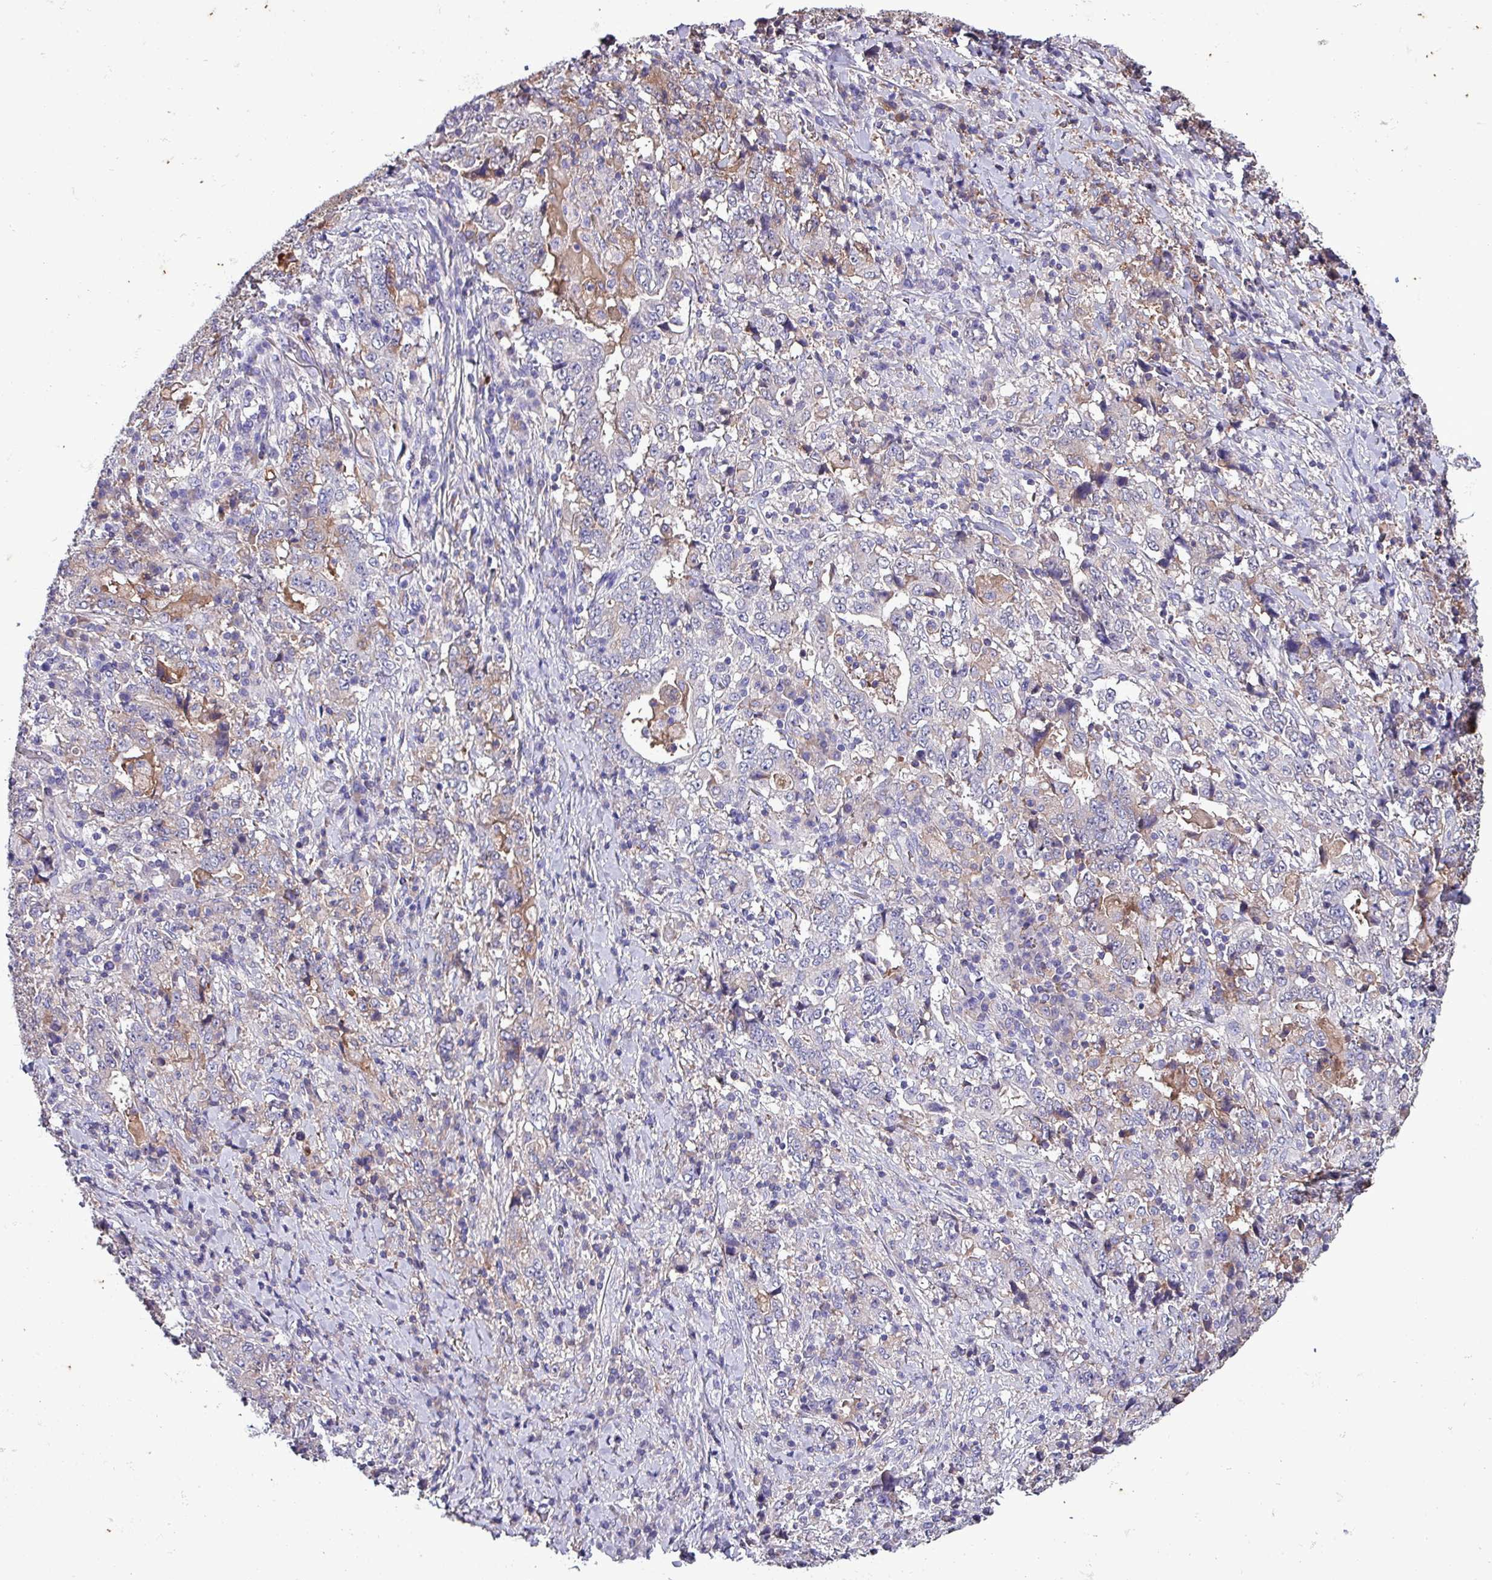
{"staining": {"intensity": "weak", "quantity": "<25%", "location": "cytoplasmic/membranous"}, "tissue": "stomach cancer", "cell_type": "Tumor cells", "image_type": "cancer", "snomed": [{"axis": "morphology", "description": "Normal tissue, NOS"}, {"axis": "morphology", "description": "Adenocarcinoma, NOS"}, {"axis": "topography", "description": "Stomach, upper"}, {"axis": "topography", "description": "Stomach"}], "caption": "Tumor cells show no significant positivity in stomach cancer (adenocarcinoma). (Stains: DAB (3,3'-diaminobenzidine) immunohistochemistry (IHC) with hematoxylin counter stain, Microscopy: brightfield microscopy at high magnification).", "gene": "HP", "patient": {"sex": "male", "age": 59}}